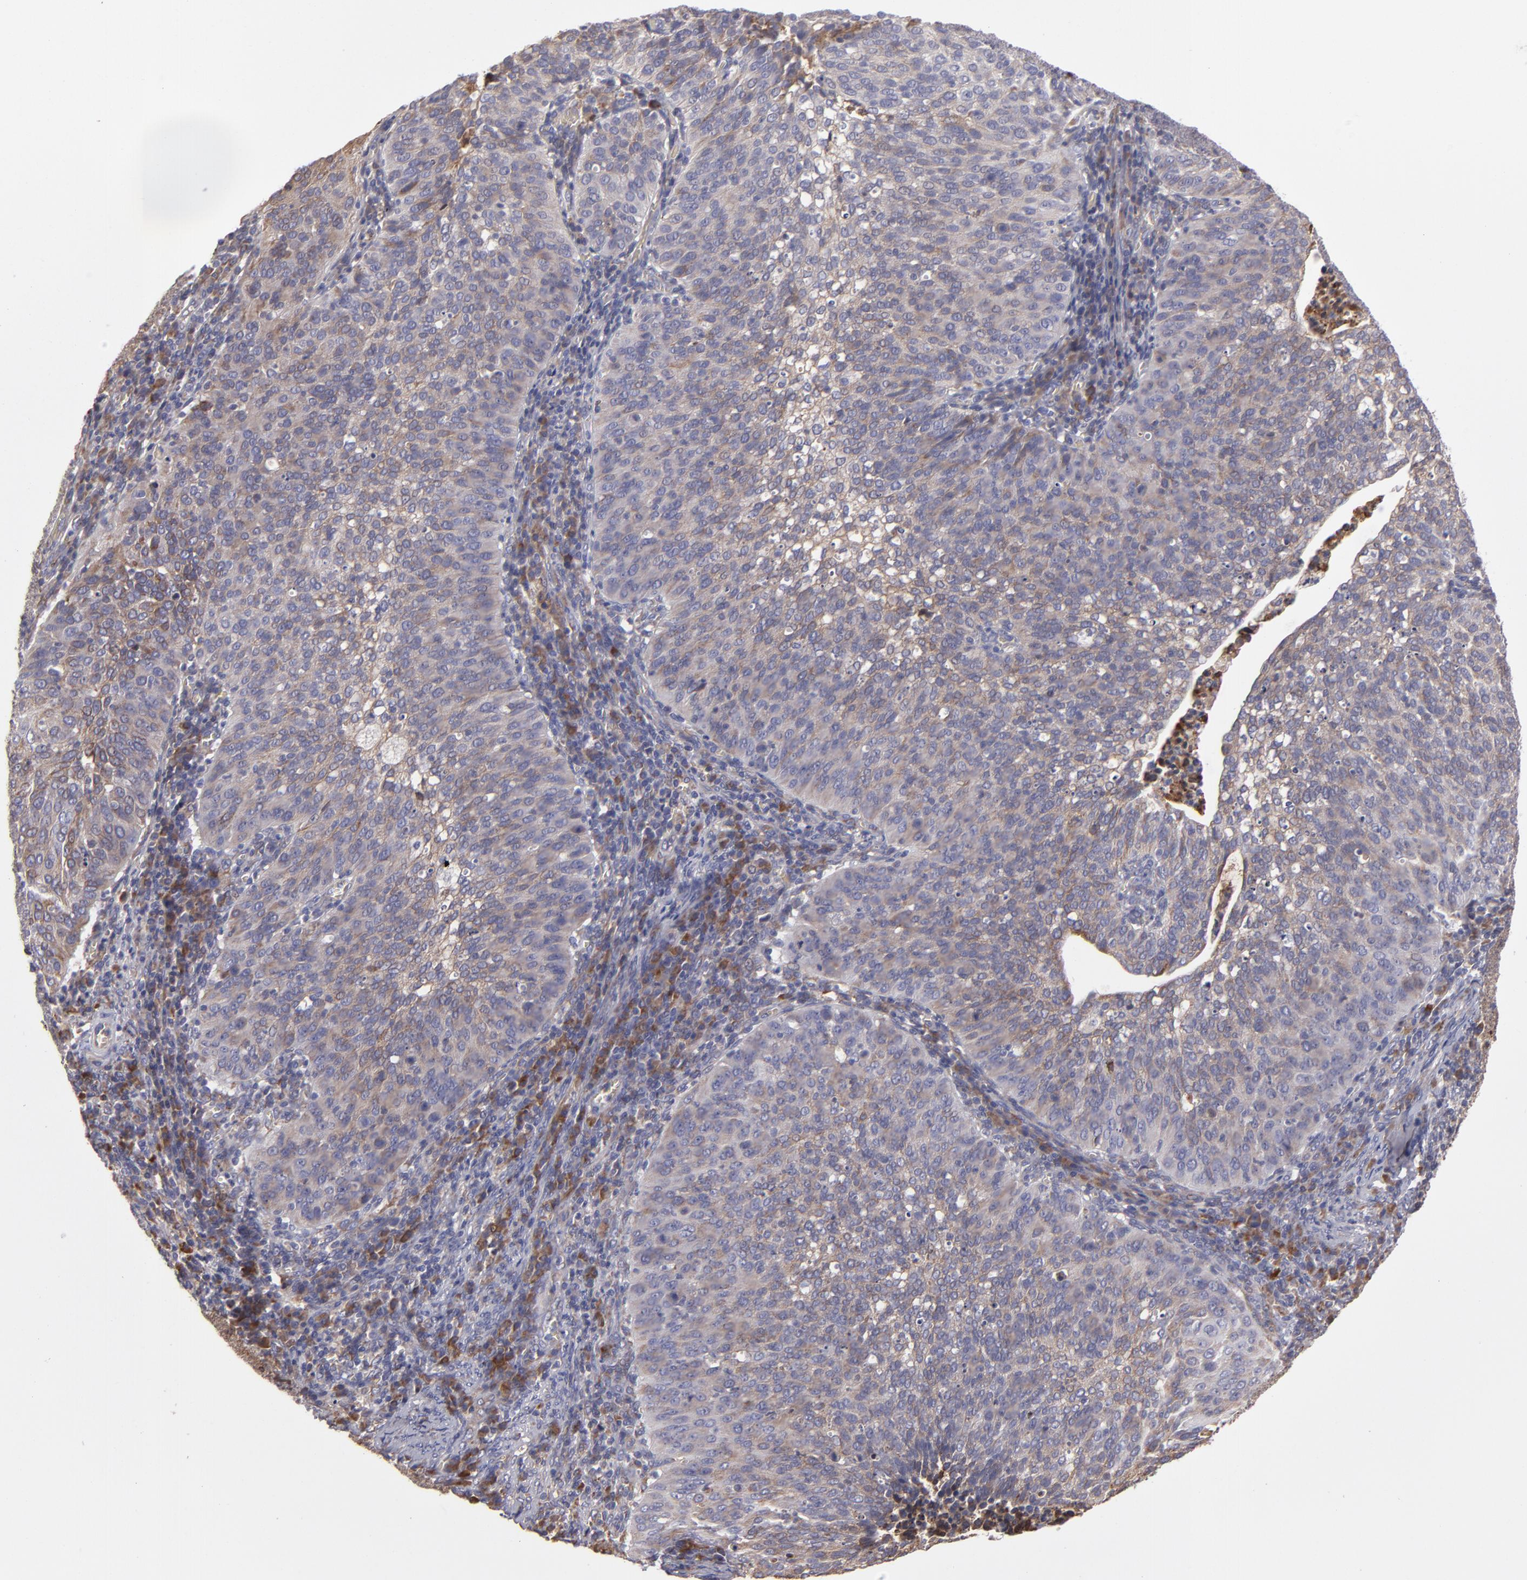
{"staining": {"intensity": "weak", "quantity": ">75%", "location": "cytoplasmic/membranous"}, "tissue": "cervical cancer", "cell_type": "Tumor cells", "image_type": "cancer", "snomed": [{"axis": "morphology", "description": "Squamous cell carcinoma, NOS"}, {"axis": "topography", "description": "Cervix"}], "caption": "Tumor cells reveal weak cytoplasmic/membranous positivity in about >75% of cells in cervical cancer (squamous cell carcinoma).", "gene": "CFB", "patient": {"sex": "female", "age": 39}}